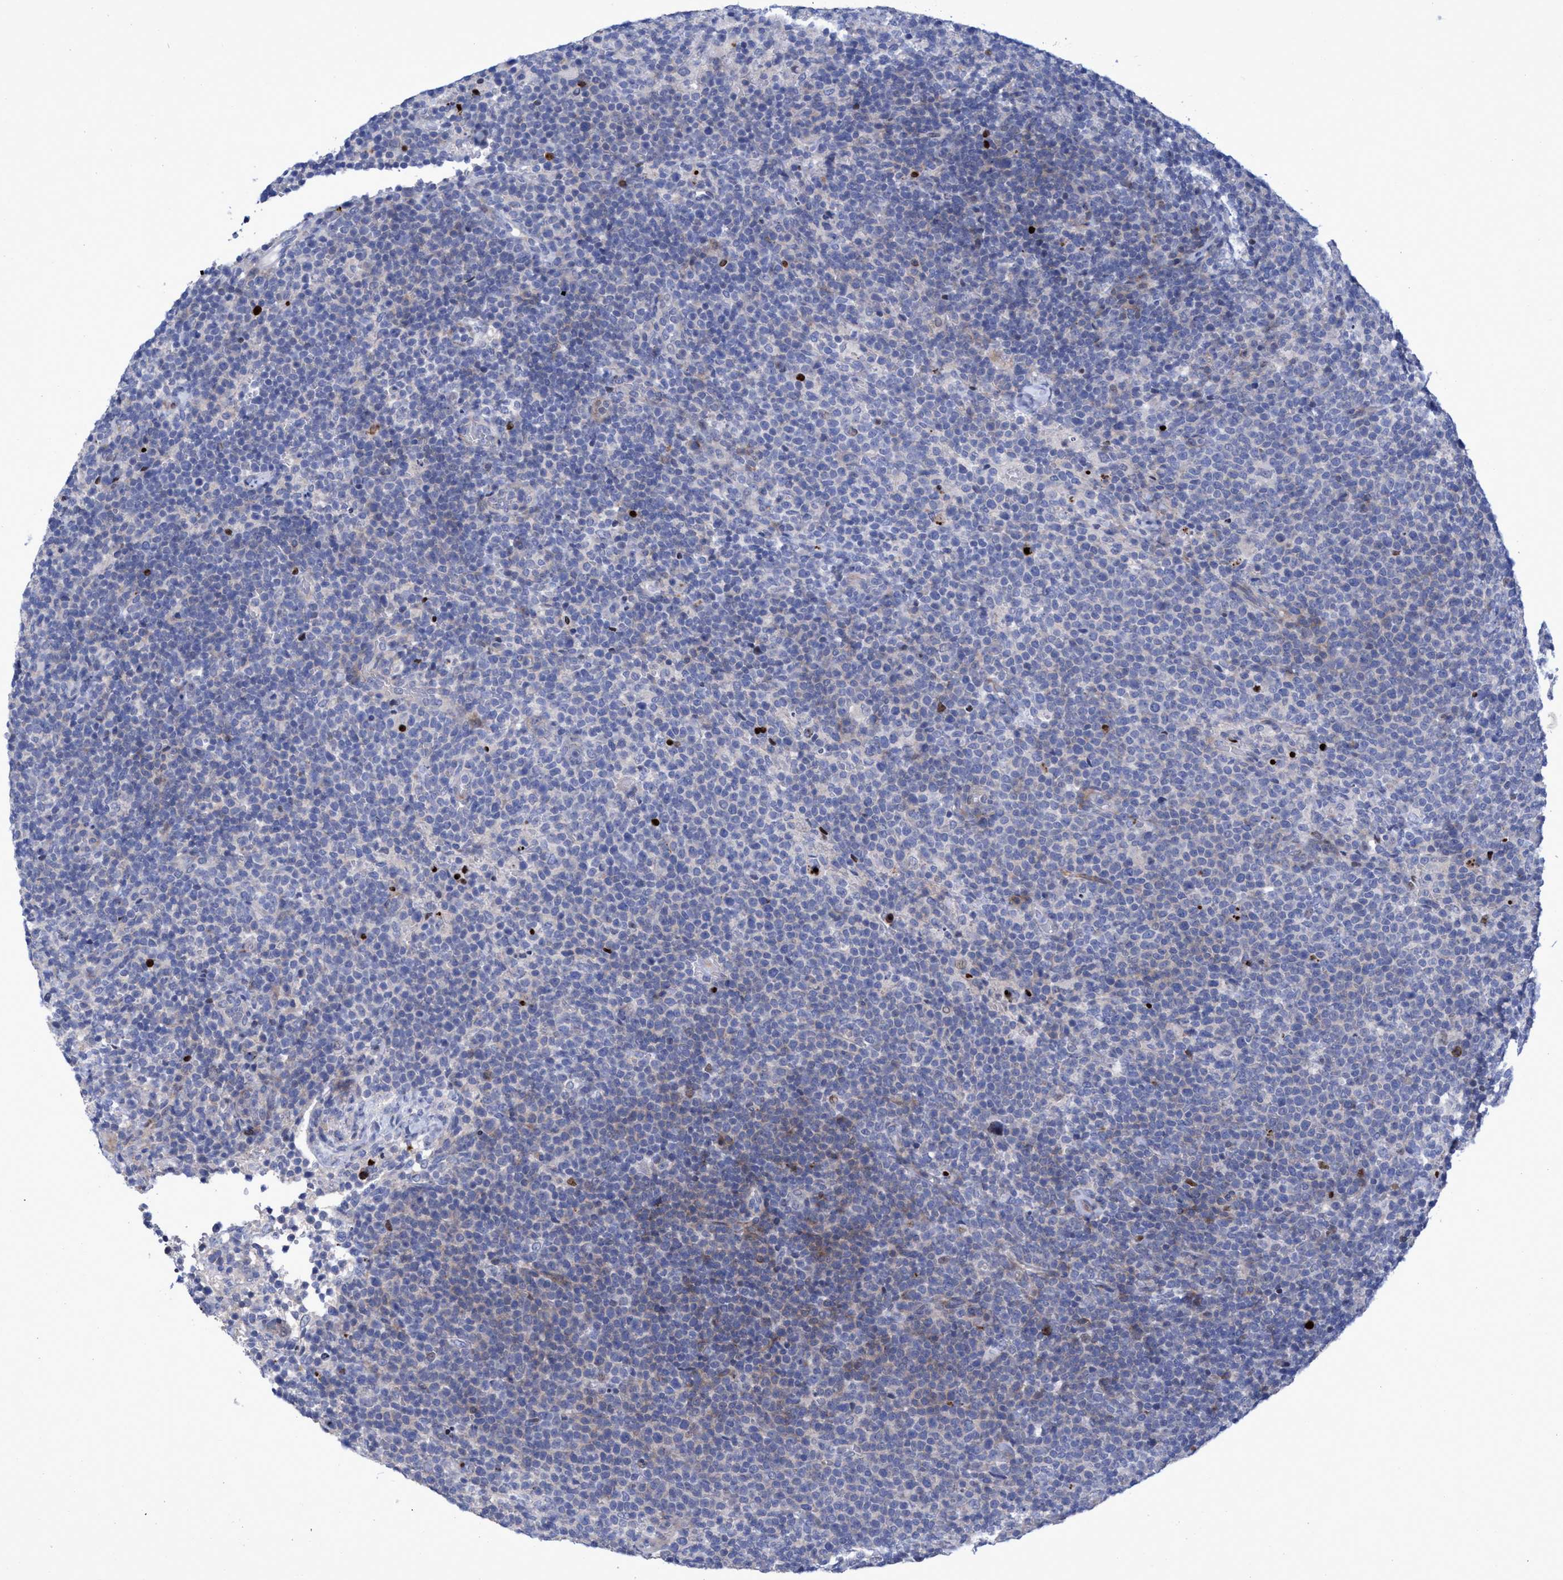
{"staining": {"intensity": "negative", "quantity": "none", "location": "none"}, "tissue": "lymphoma", "cell_type": "Tumor cells", "image_type": "cancer", "snomed": [{"axis": "morphology", "description": "Malignant lymphoma, non-Hodgkin's type, High grade"}, {"axis": "topography", "description": "Lymph node"}], "caption": "Immunohistochemistry micrograph of neoplastic tissue: human lymphoma stained with DAB demonstrates no significant protein positivity in tumor cells.", "gene": "R3HCC1", "patient": {"sex": "male", "age": 61}}